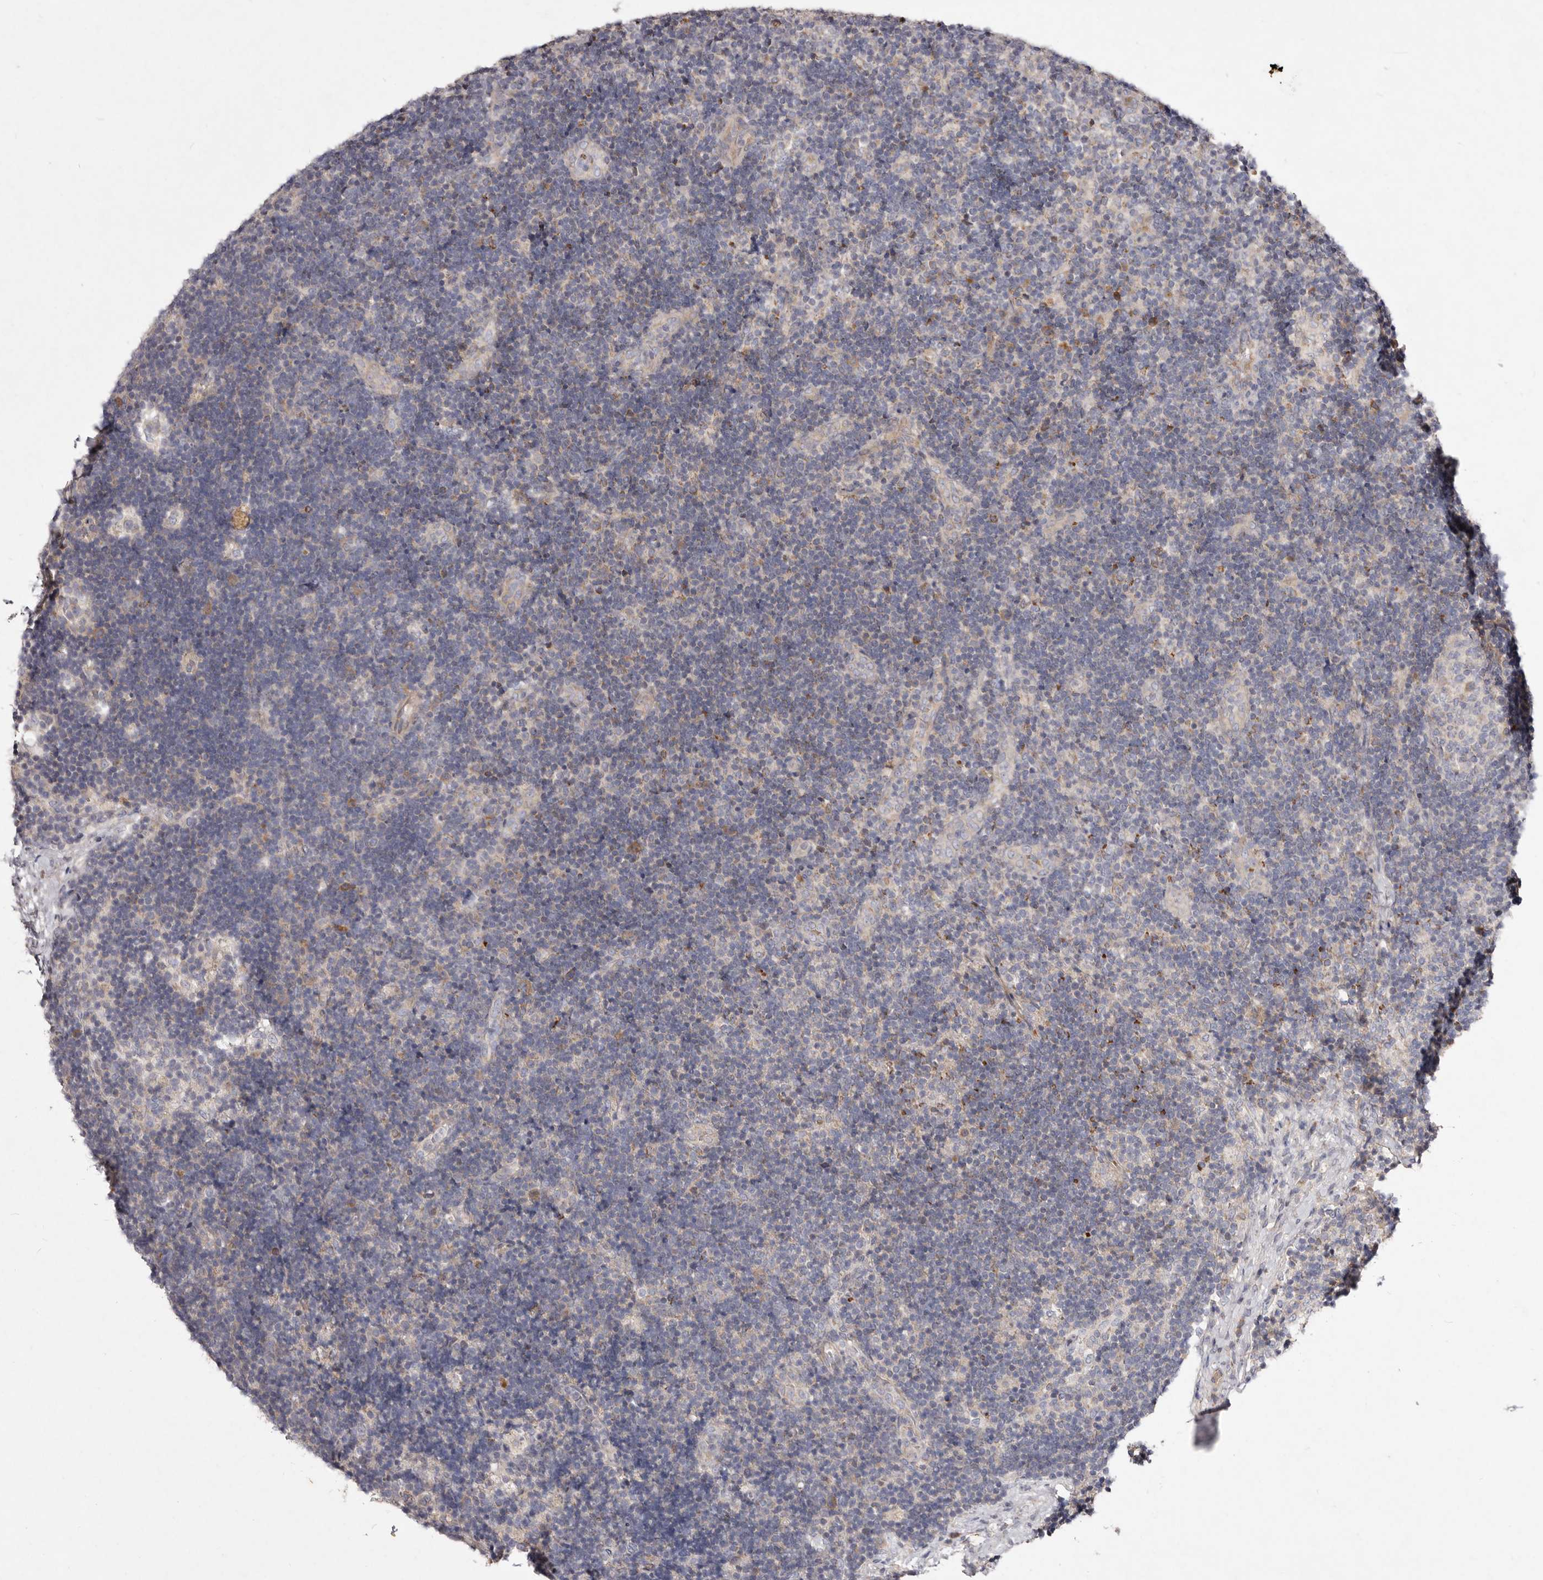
{"staining": {"intensity": "weak", "quantity": "<25%", "location": "cytoplasmic/membranous"}, "tissue": "lymph node", "cell_type": "Germinal center cells", "image_type": "normal", "snomed": [{"axis": "morphology", "description": "Normal tissue, NOS"}, {"axis": "topography", "description": "Lymph node"}], "caption": "This is an immunohistochemistry image of benign human lymph node. There is no staining in germinal center cells.", "gene": "SLC25A20", "patient": {"sex": "female", "age": 22}}